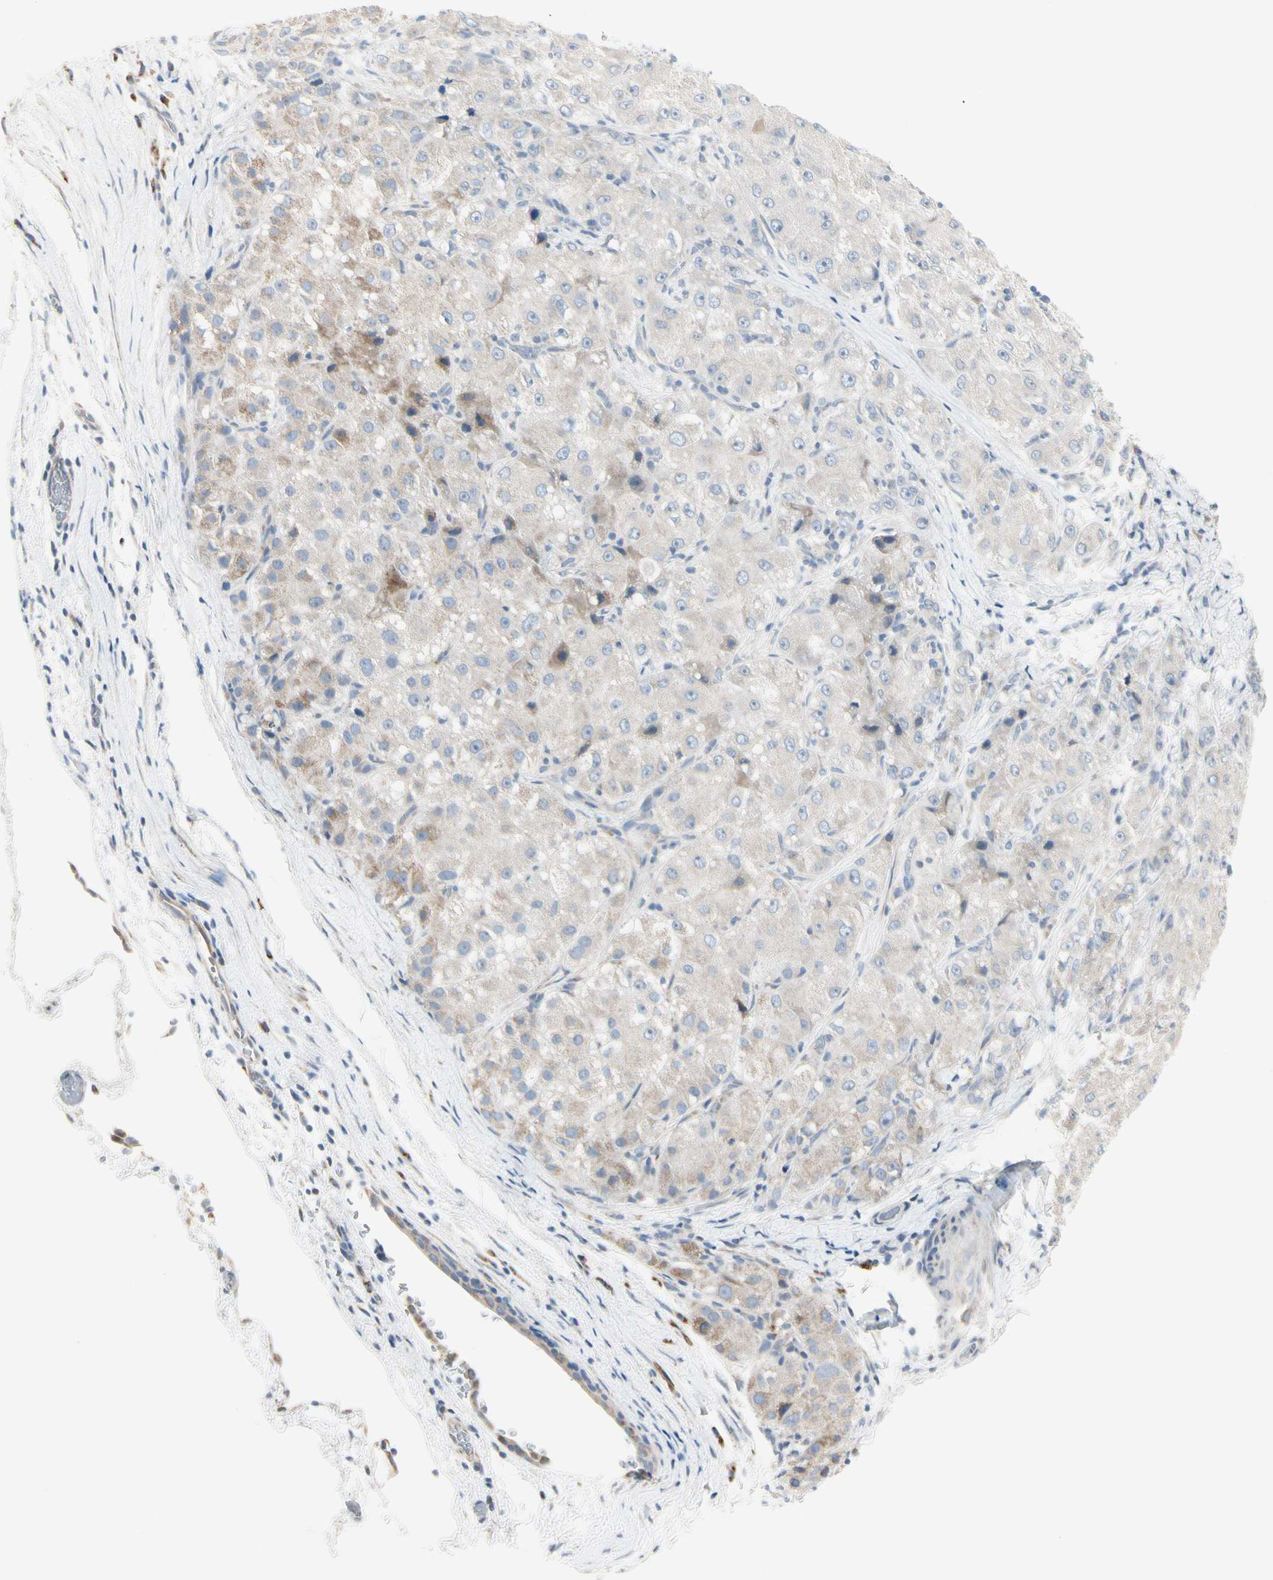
{"staining": {"intensity": "weak", "quantity": "<25%", "location": "cytoplasmic/membranous"}, "tissue": "liver cancer", "cell_type": "Tumor cells", "image_type": "cancer", "snomed": [{"axis": "morphology", "description": "Carcinoma, Hepatocellular, NOS"}, {"axis": "topography", "description": "Liver"}], "caption": "DAB immunohistochemical staining of human liver cancer demonstrates no significant expression in tumor cells.", "gene": "ALDH18A1", "patient": {"sex": "male", "age": 80}}